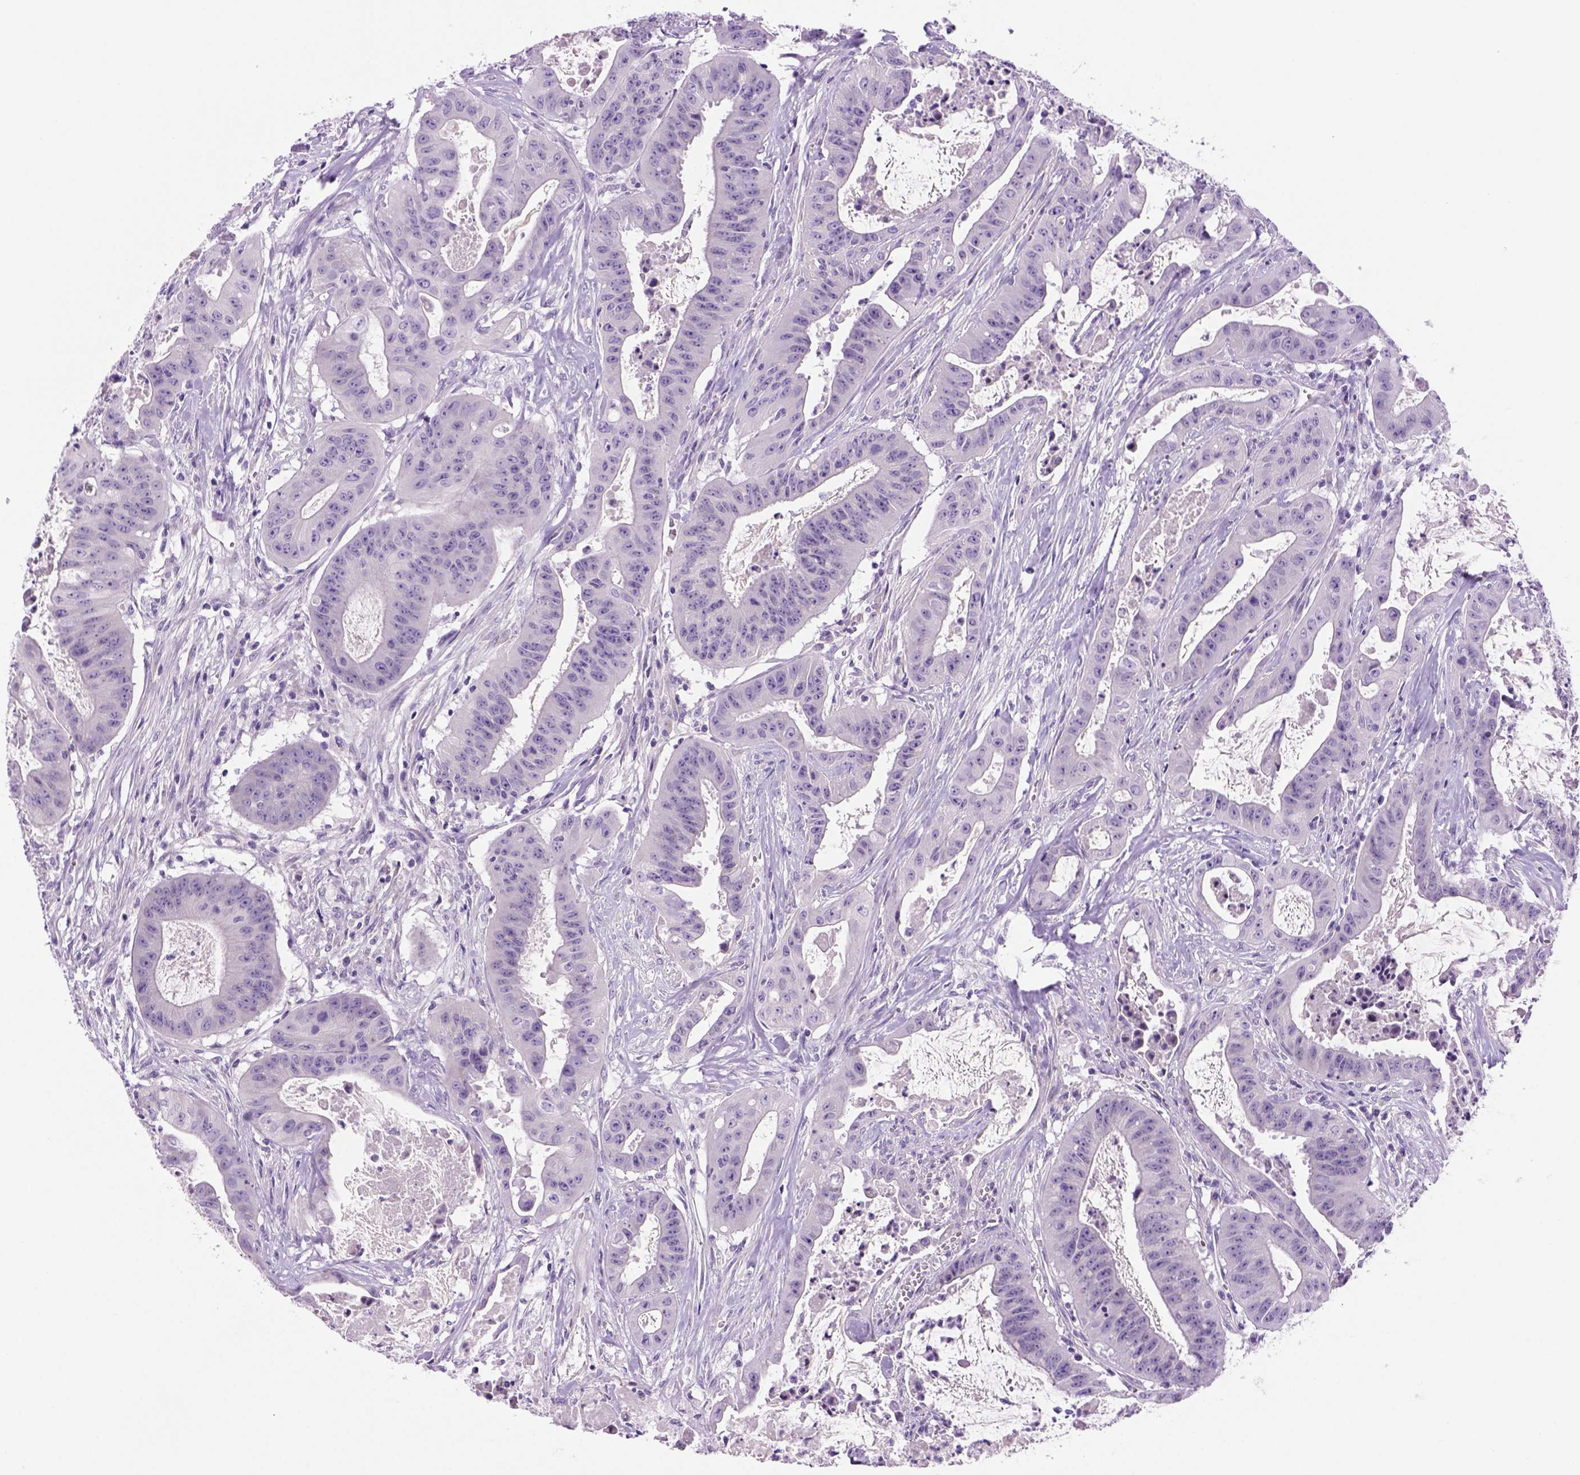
{"staining": {"intensity": "negative", "quantity": "none", "location": "none"}, "tissue": "colorectal cancer", "cell_type": "Tumor cells", "image_type": "cancer", "snomed": [{"axis": "morphology", "description": "Adenocarcinoma, NOS"}, {"axis": "topography", "description": "Colon"}], "caption": "Adenocarcinoma (colorectal) was stained to show a protein in brown. There is no significant expression in tumor cells.", "gene": "DNAH11", "patient": {"sex": "male", "age": 33}}